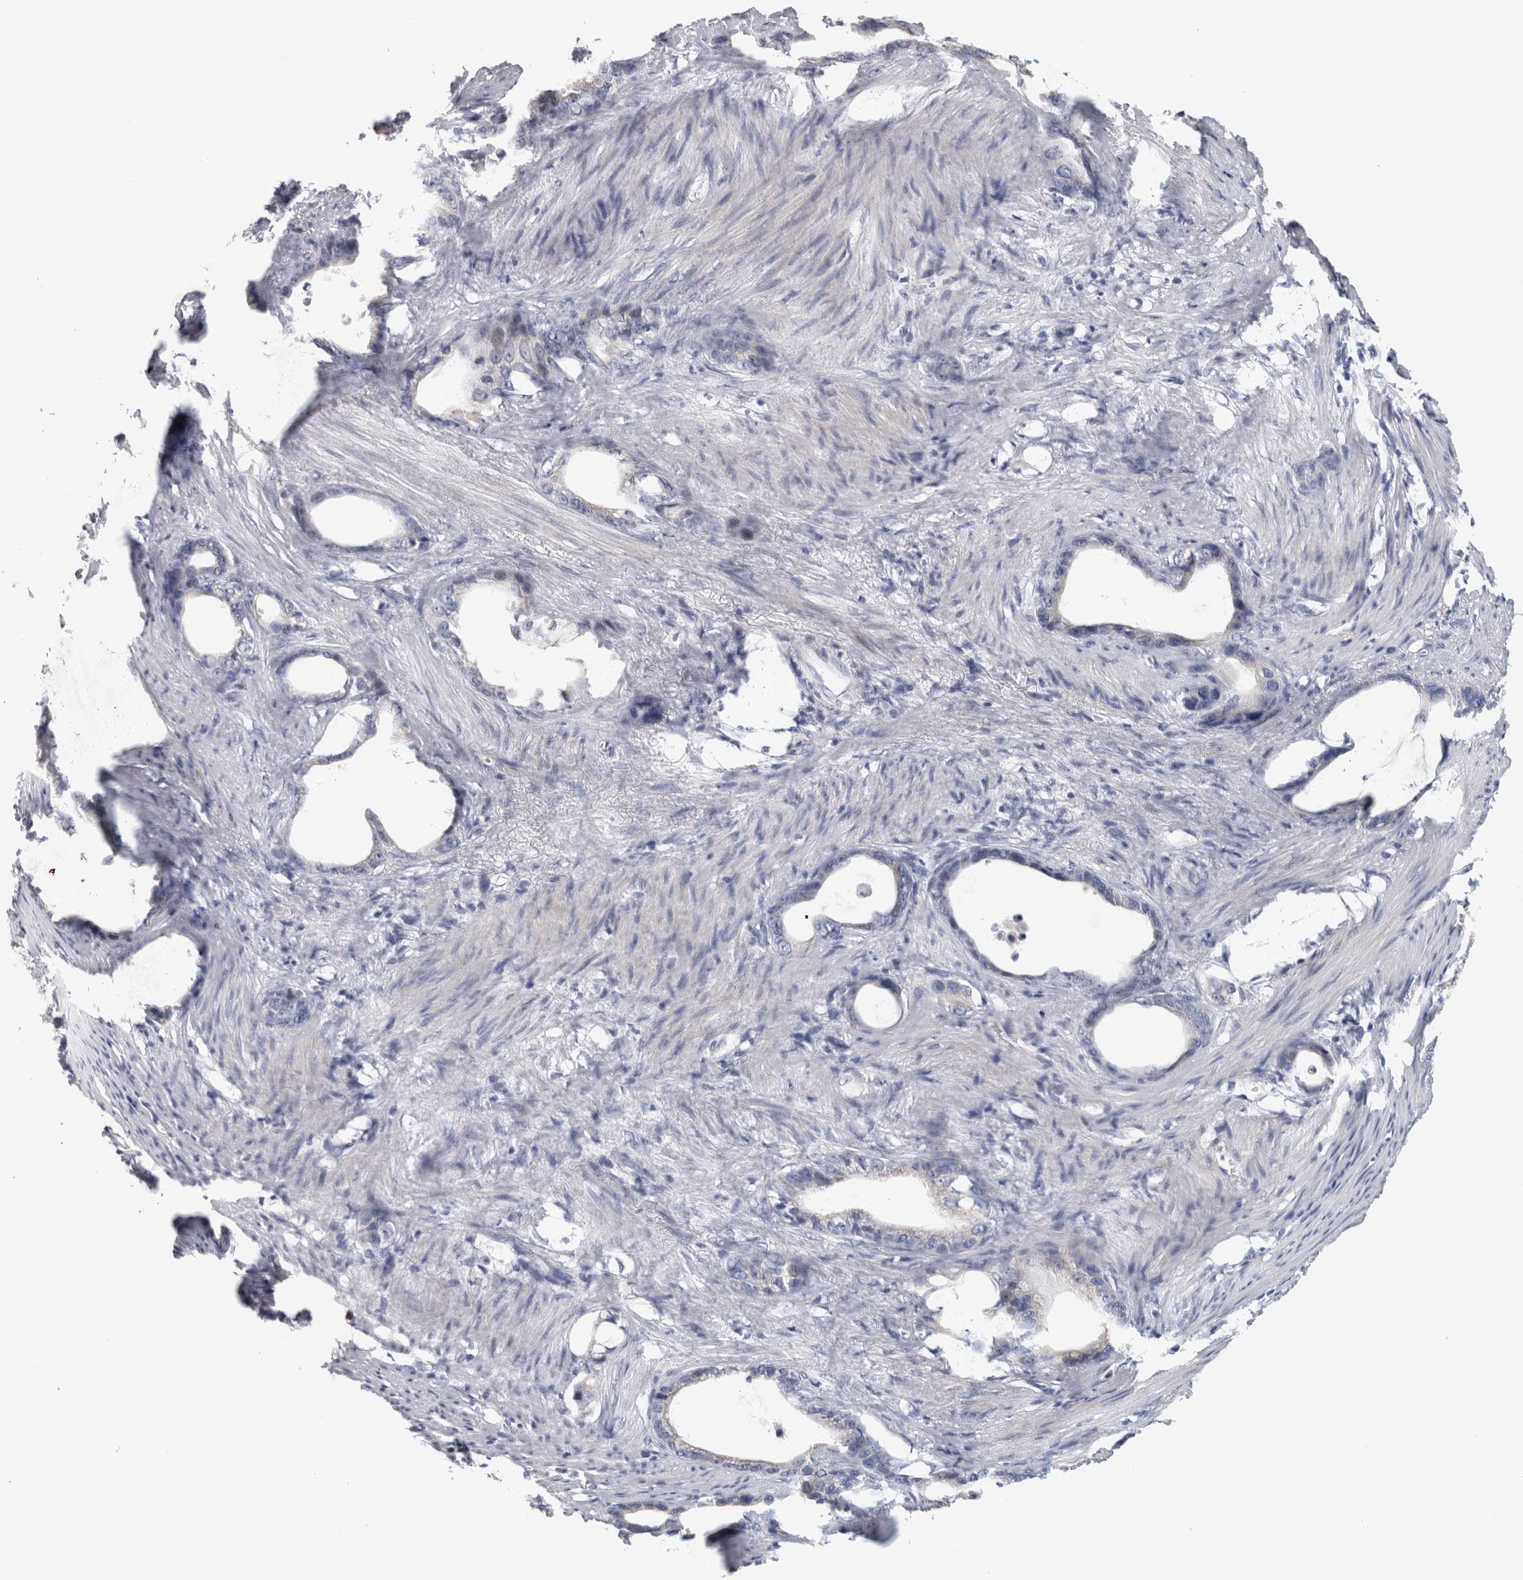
{"staining": {"intensity": "negative", "quantity": "none", "location": "none"}, "tissue": "stomach cancer", "cell_type": "Tumor cells", "image_type": "cancer", "snomed": [{"axis": "morphology", "description": "Adenocarcinoma, NOS"}, {"axis": "topography", "description": "Stomach"}], "caption": "Tumor cells are negative for protein expression in human adenocarcinoma (stomach).", "gene": "PTPRN2", "patient": {"sex": "female", "age": 75}}